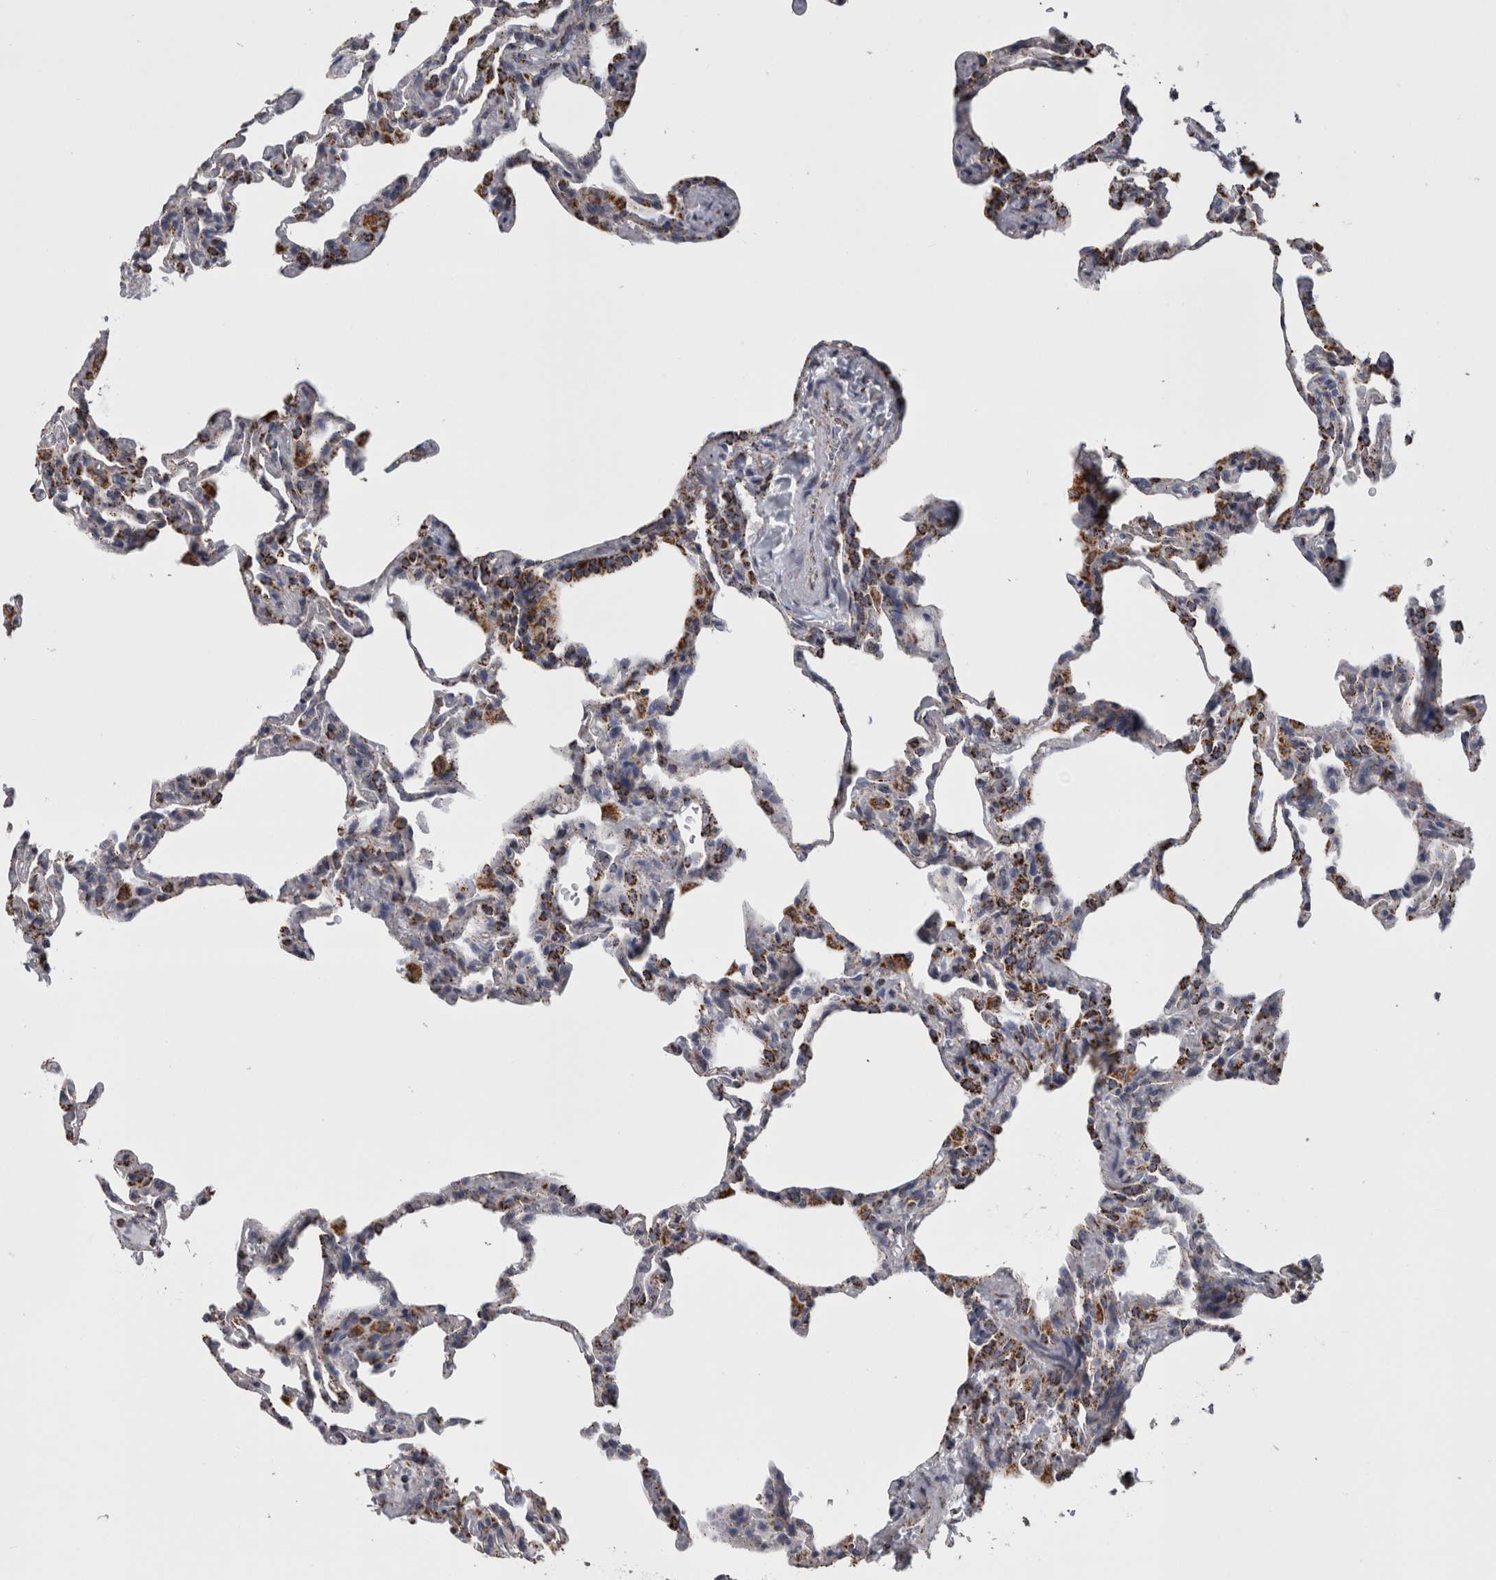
{"staining": {"intensity": "strong", "quantity": ">75%", "location": "cytoplasmic/membranous"}, "tissue": "lung", "cell_type": "Alveolar cells", "image_type": "normal", "snomed": [{"axis": "morphology", "description": "Normal tissue, NOS"}, {"axis": "topography", "description": "Lung"}], "caption": "A brown stain labels strong cytoplasmic/membranous positivity of a protein in alveolar cells of normal lung. The protein is stained brown, and the nuclei are stained in blue (DAB IHC with brightfield microscopy, high magnification).", "gene": "MDH2", "patient": {"sex": "male", "age": 20}}